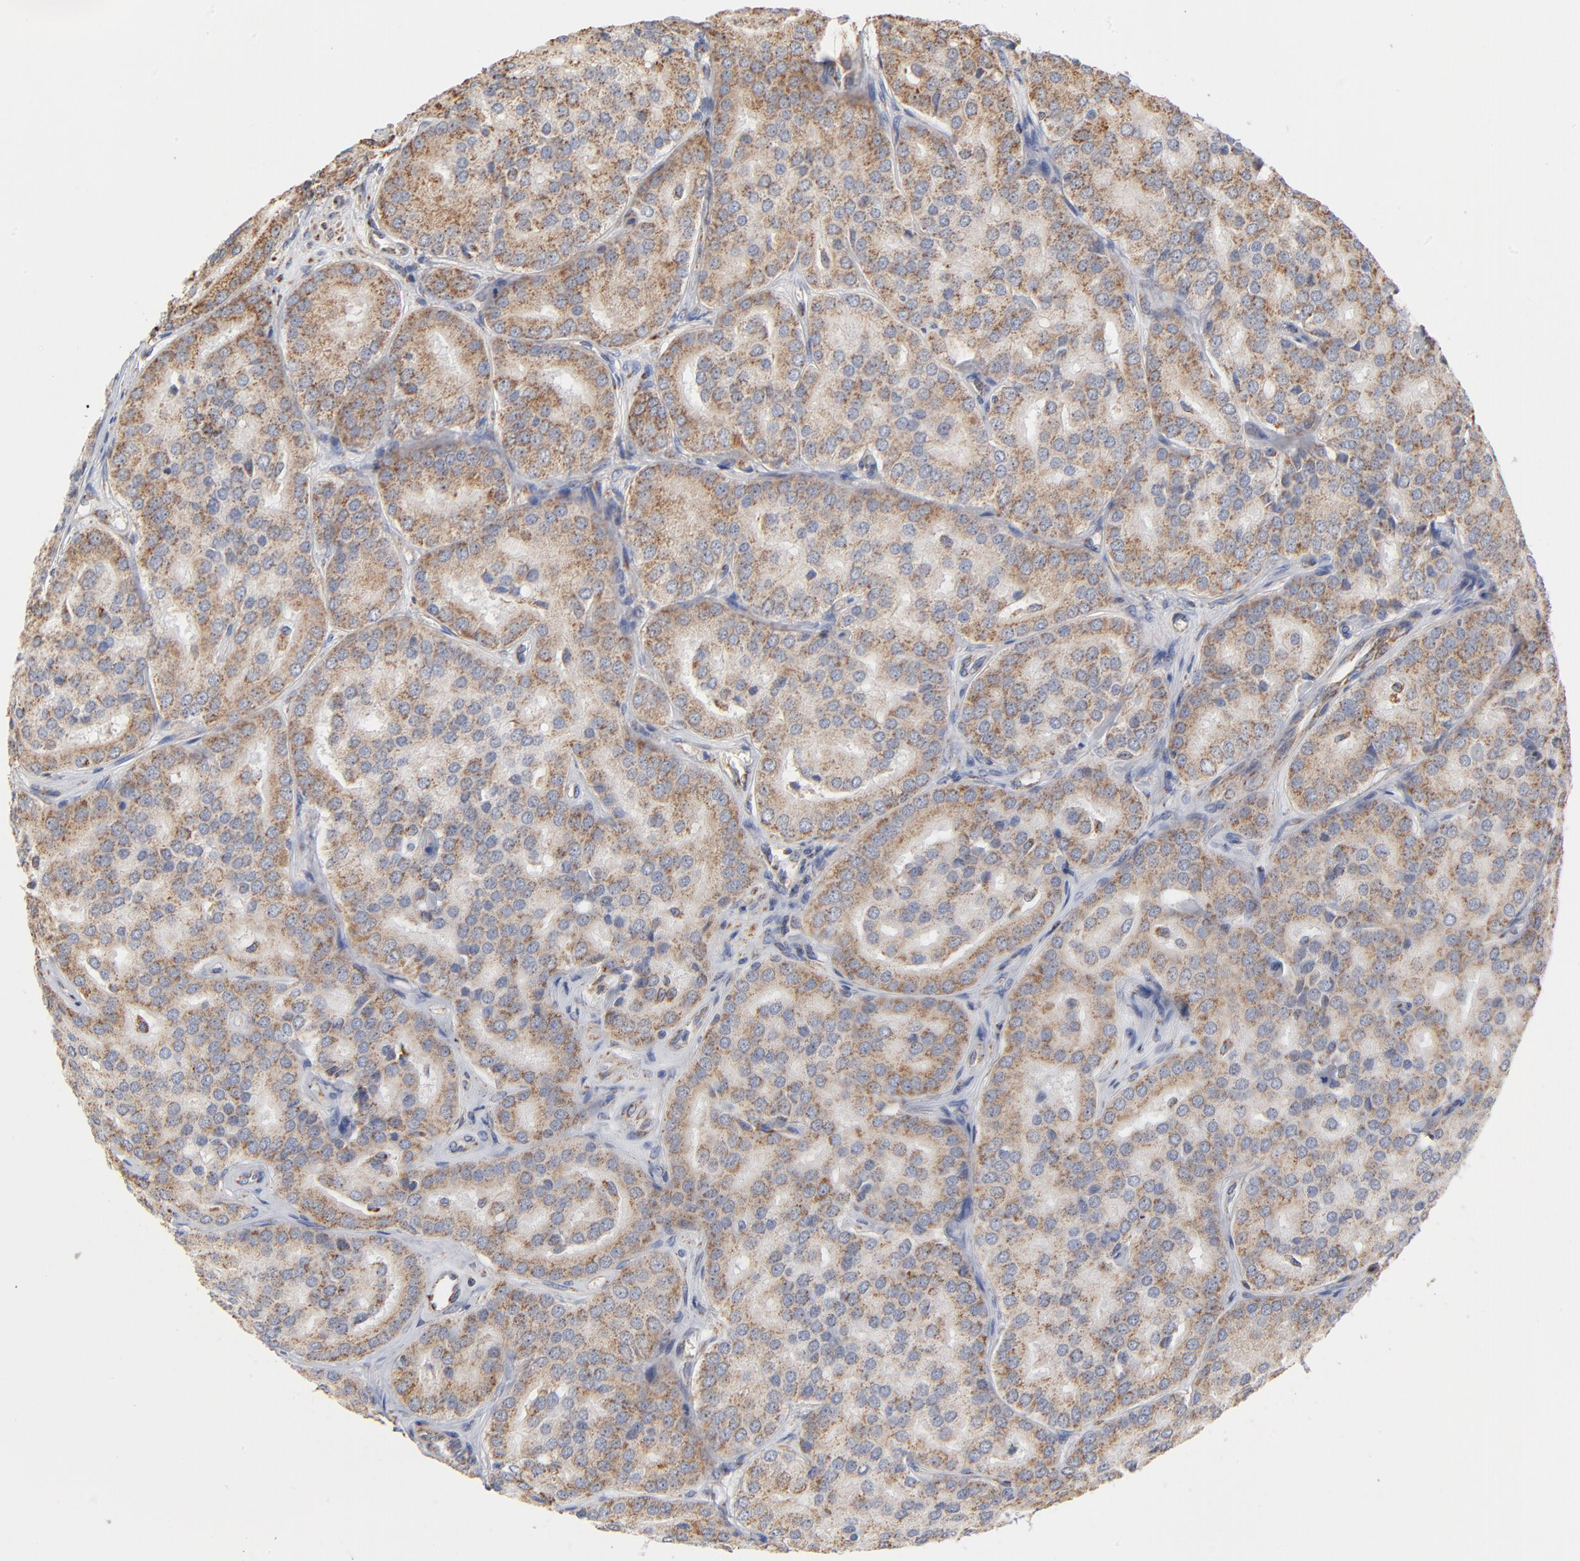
{"staining": {"intensity": "moderate", "quantity": ">75%", "location": "cytoplasmic/membranous"}, "tissue": "prostate cancer", "cell_type": "Tumor cells", "image_type": "cancer", "snomed": [{"axis": "morphology", "description": "Adenocarcinoma, High grade"}, {"axis": "topography", "description": "Prostate"}], "caption": "Human prostate high-grade adenocarcinoma stained with a protein marker displays moderate staining in tumor cells.", "gene": "UQCRC1", "patient": {"sex": "male", "age": 64}}